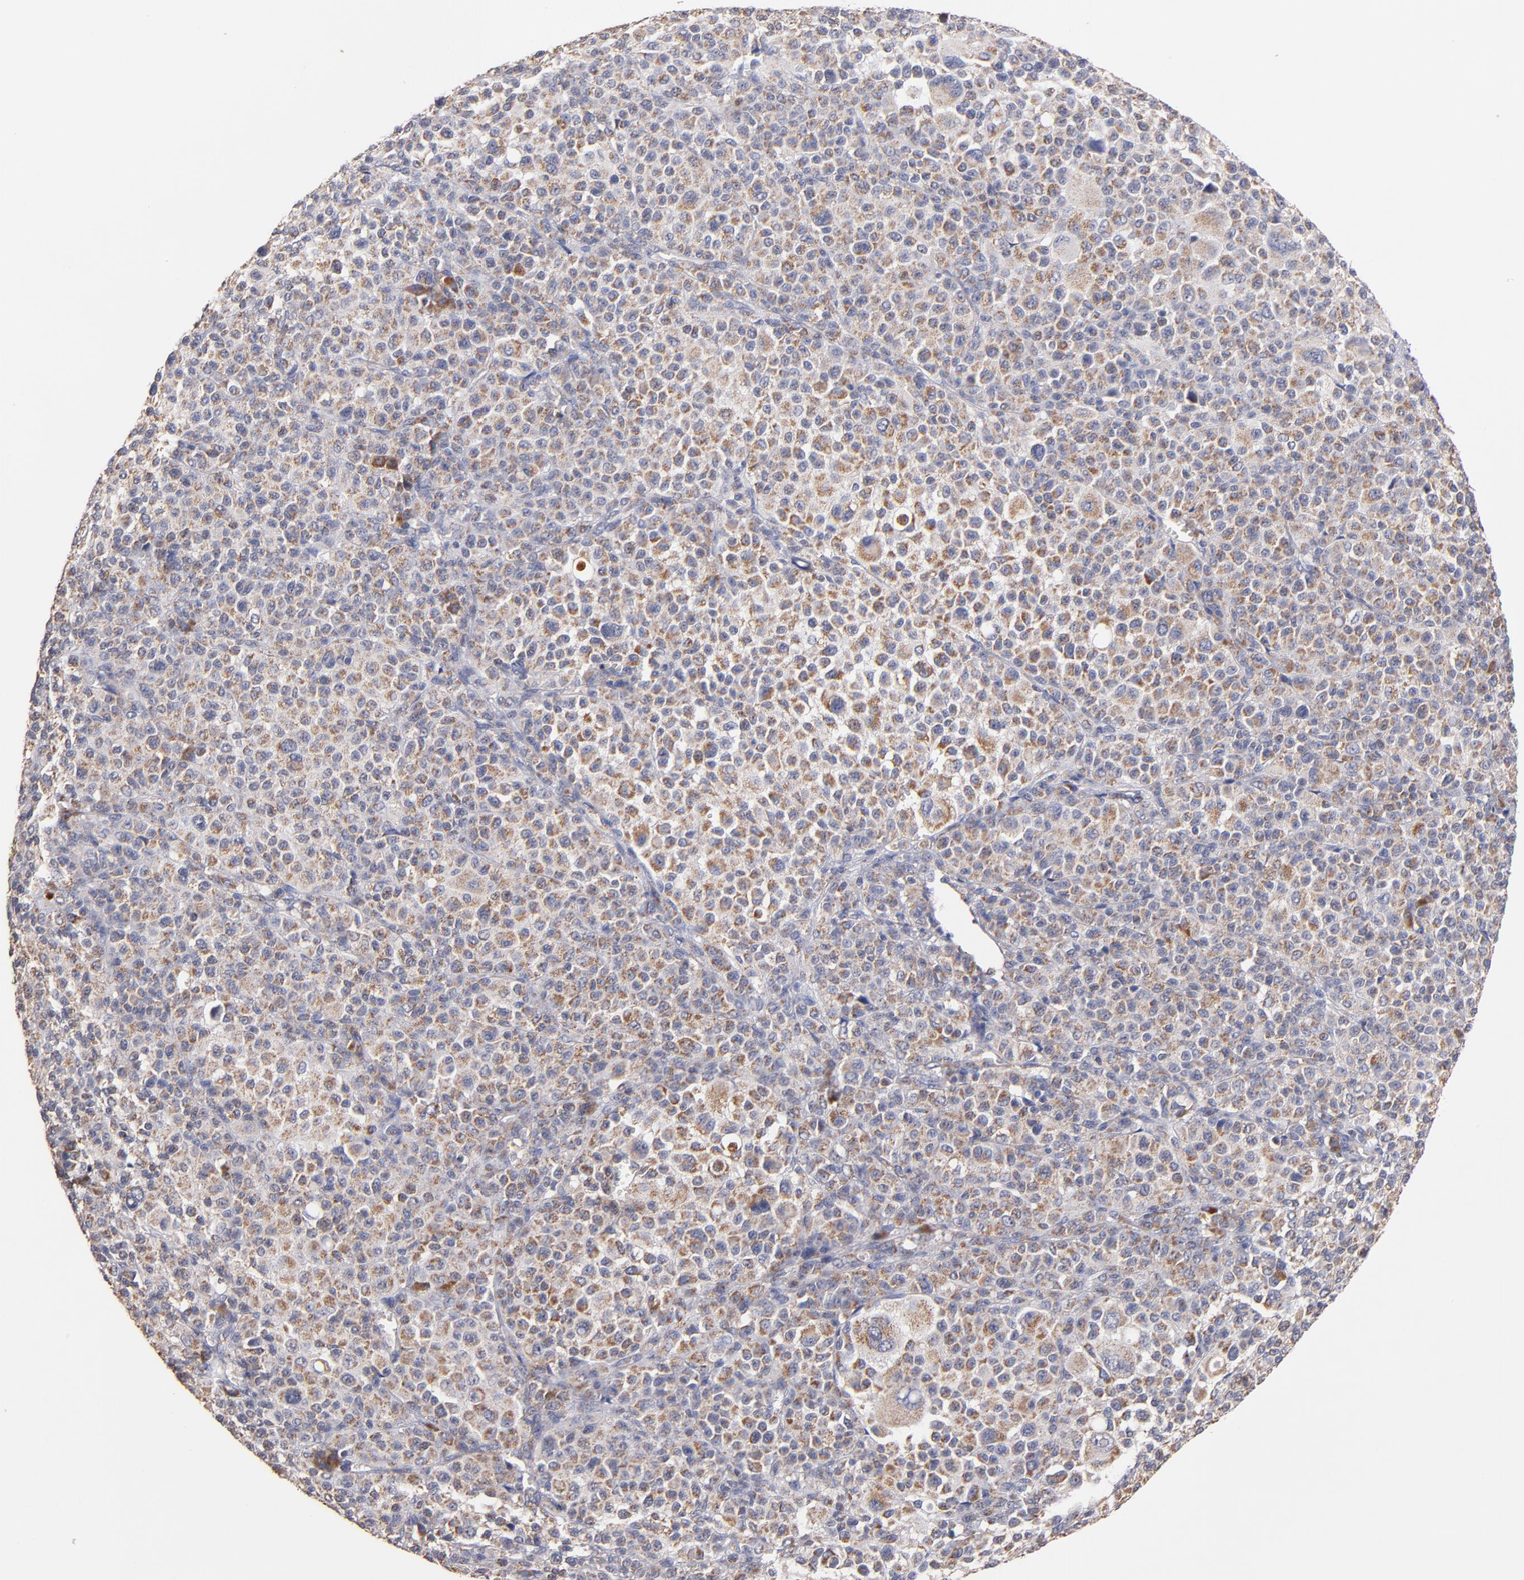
{"staining": {"intensity": "weak", "quantity": ">75%", "location": "cytoplasmic/membranous"}, "tissue": "melanoma", "cell_type": "Tumor cells", "image_type": "cancer", "snomed": [{"axis": "morphology", "description": "Malignant melanoma, Metastatic site"}, {"axis": "topography", "description": "Skin"}], "caption": "Immunohistochemical staining of human melanoma shows weak cytoplasmic/membranous protein positivity in about >75% of tumor cells. (DAB IHC, brown staining for protein, blue staining for nuclei).", "gene": "DIABLO", "patient": {"sex": "female", "age": 74}}